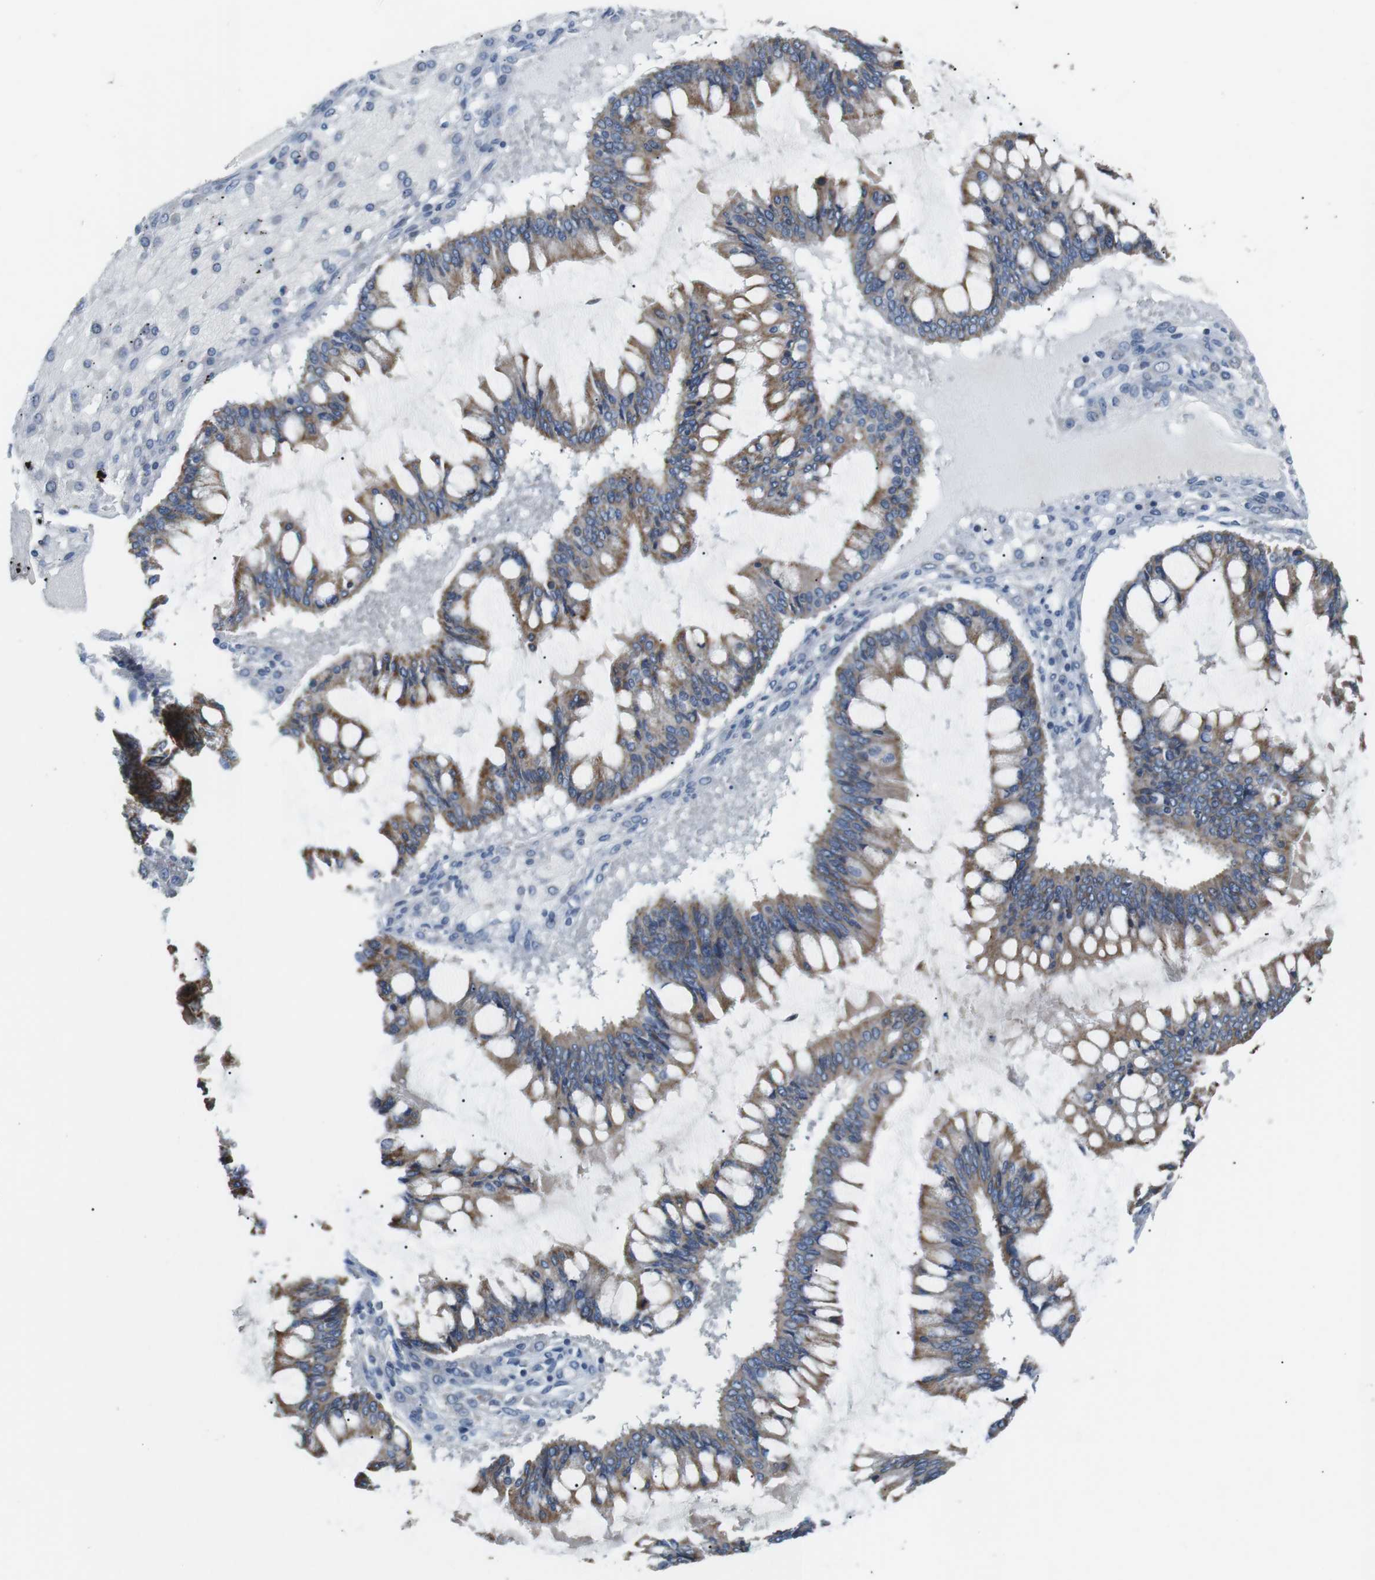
{"staining": {"intensity": "moderate", "quantity": ">75%", "location": "cytoplasmic/membranous"}, "tissue": "ovarian cancer", "cell_type": "Tumor cells", "image_type": "cancer", "snomed": [{"axis": "morphology", "description": "Cystadenocarcinoma, mucinous, NOS"}, {"axis": "topography", "description": "Ovary"}], "caption": "Brown immunohistochemical staining in human ovarian mucinous cystadenocarcinoma exhibits moderate cytoplasmic/membranous positivity in approximately >75% of tumor cells.", "gene": "CD300E", "patient": {"sex": "female", "age": 73}}